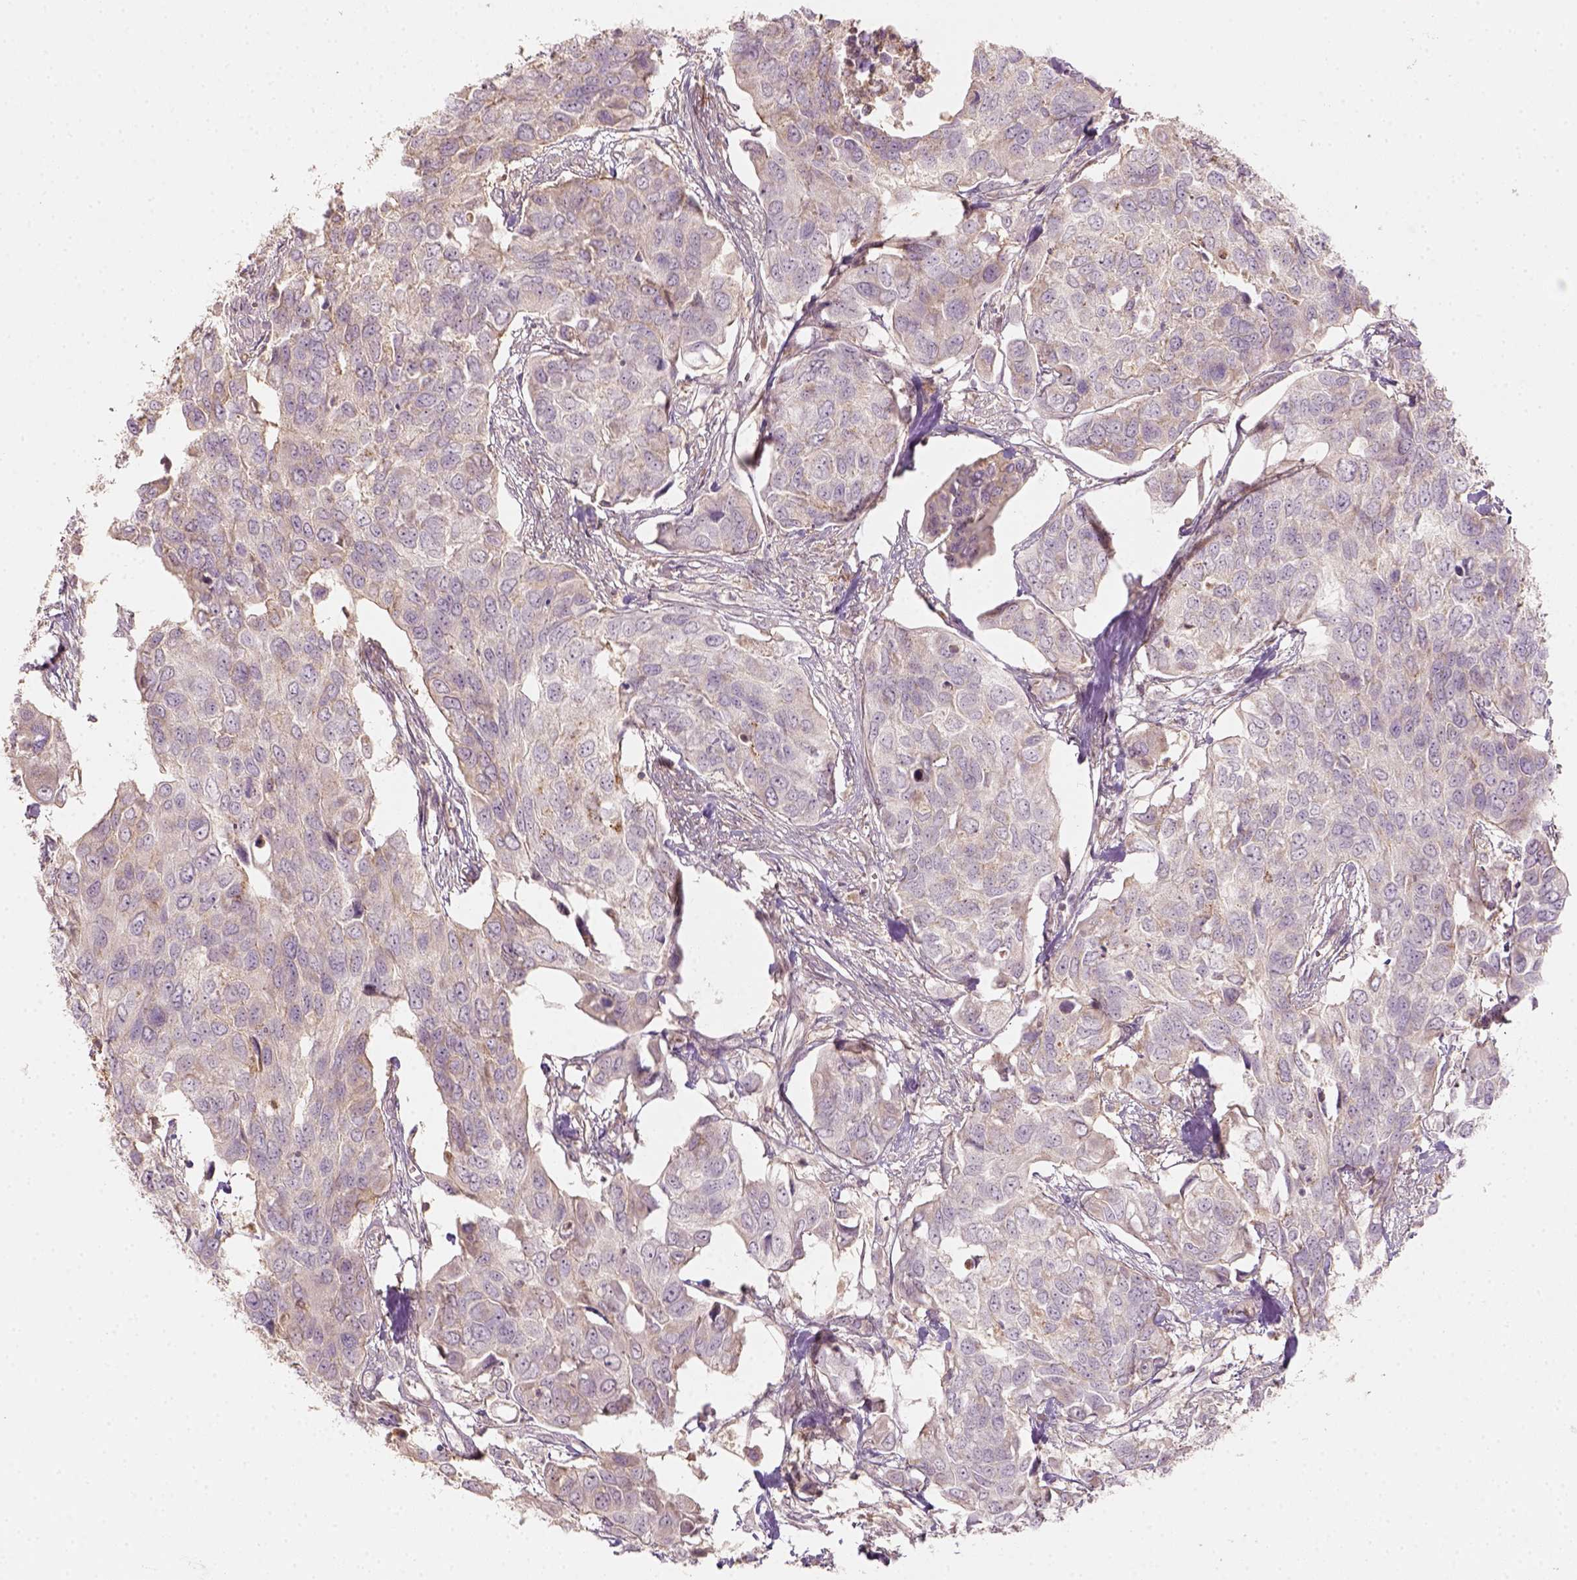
{"staining": {"intensity": "weak", "quantity": "<25%", "location": "cytoplasmic/membranous"}, "tissue": "urothelial cancer", "cell_type": "Tumor cells", "image_type": "cancer", "snomed": [{"axis": "morphology", "description": "Urothelial carcinoma, High grade"}, {"axis": "topography", "description": "Urinary bladder"}], "caption": "Immunohistochemistry image of urothelial cancer stained for a protein (brown), which exhibits no positivity in tumor cells.", "gene": "AQP9", "patient": {"sex": "male", "age": 60}}